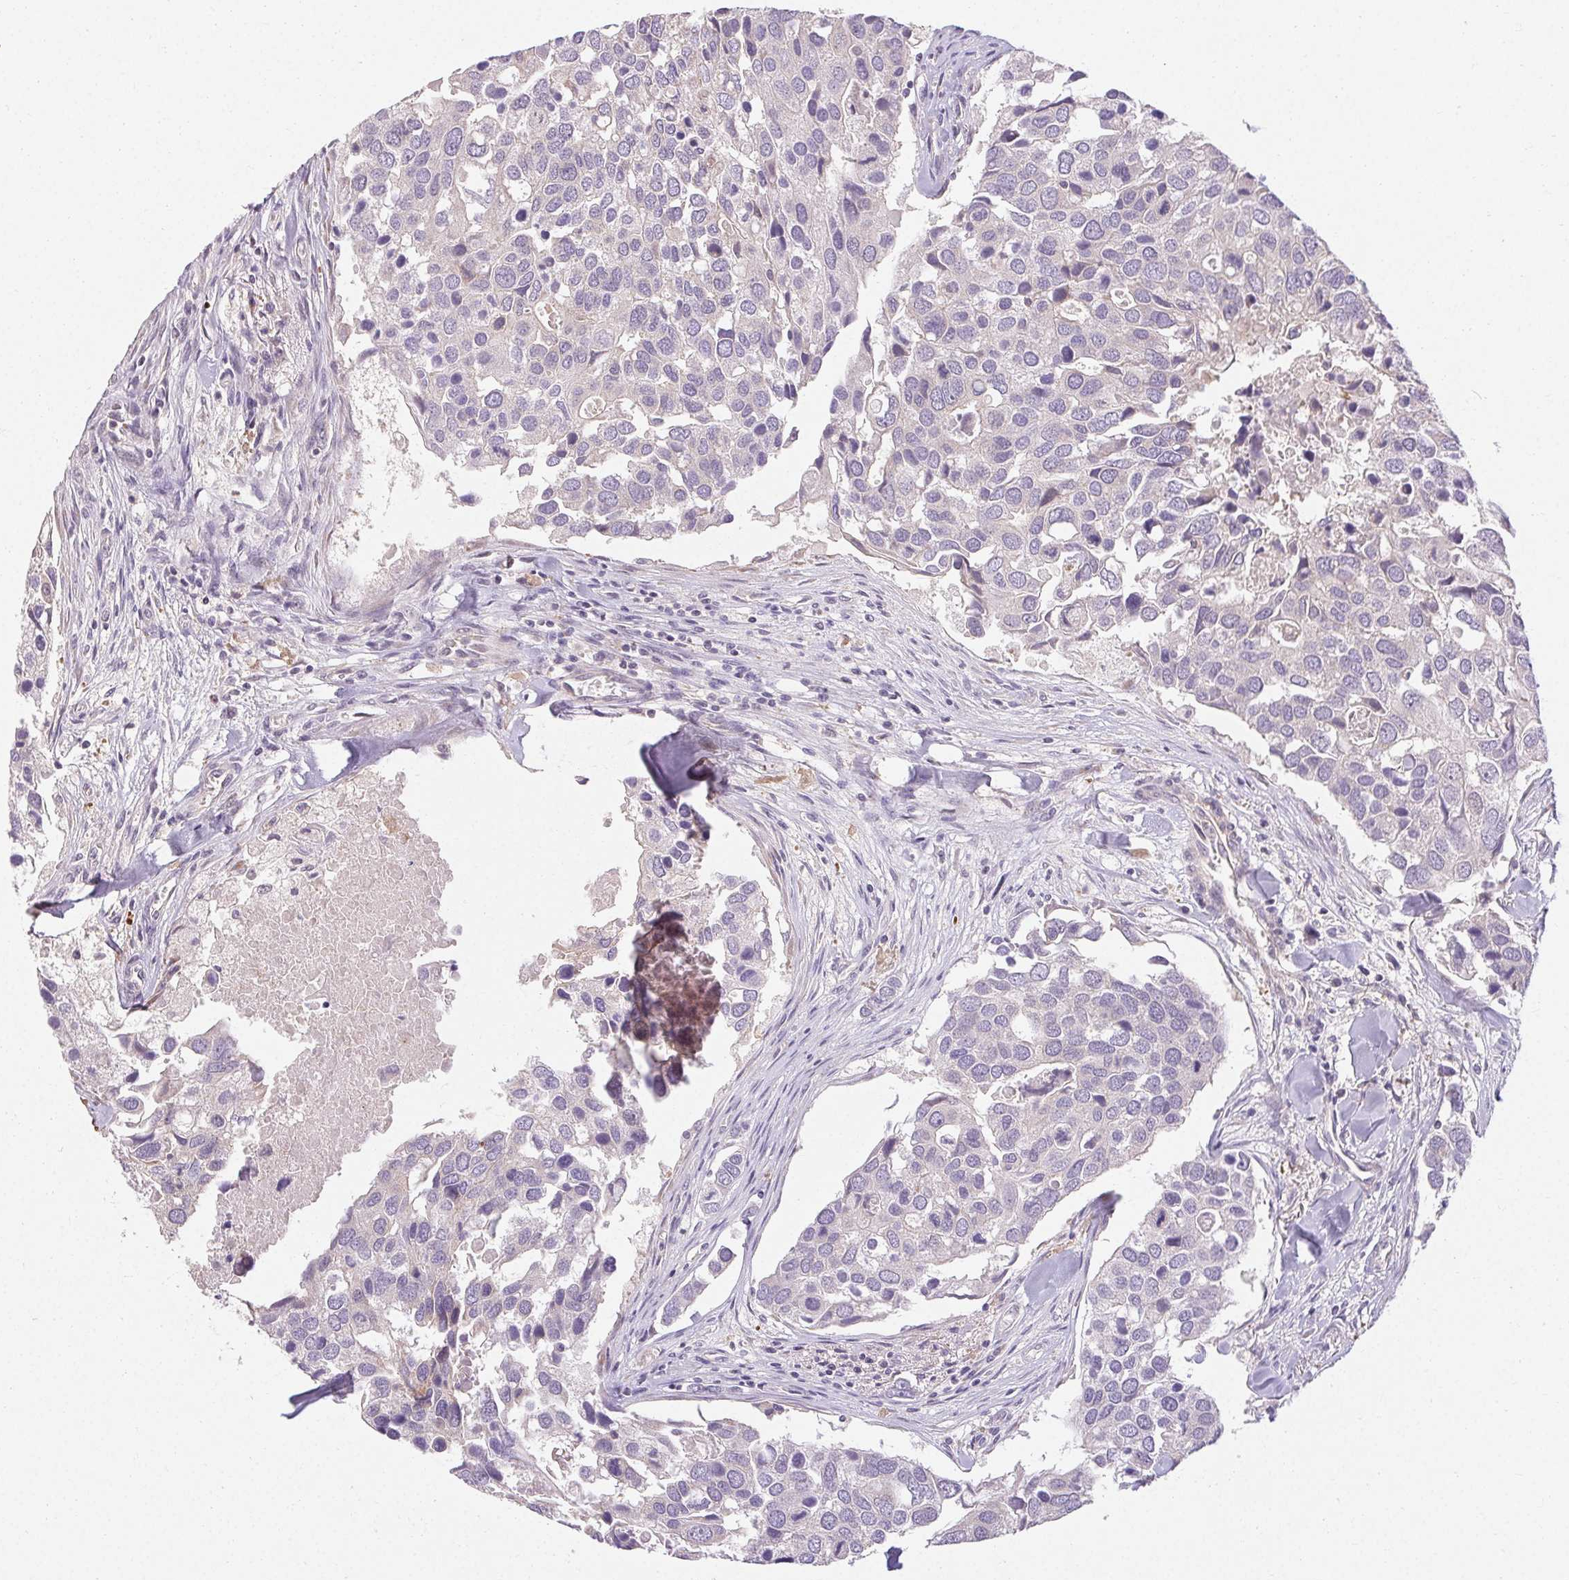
{"staining": {"intensity": "negative", "quantity": "none", "location": "none"}, "tissue": "breast cancer", "cell_type": "Tumor cells", "image_type": "cancer", "snomed": [{"axis": "morphology", "description": "Duct carcinoma"}, {"axis": "topography", "description": "Breast"}], "caption": "Immunohistochemistry (IHC) histopathology image of human breast invasive ductal carcinoma stained for a protein (brown), which displays no staining in tumor cells.", "gene": "TMEM52B", "patient": {"sex": "female", "age": 83}}